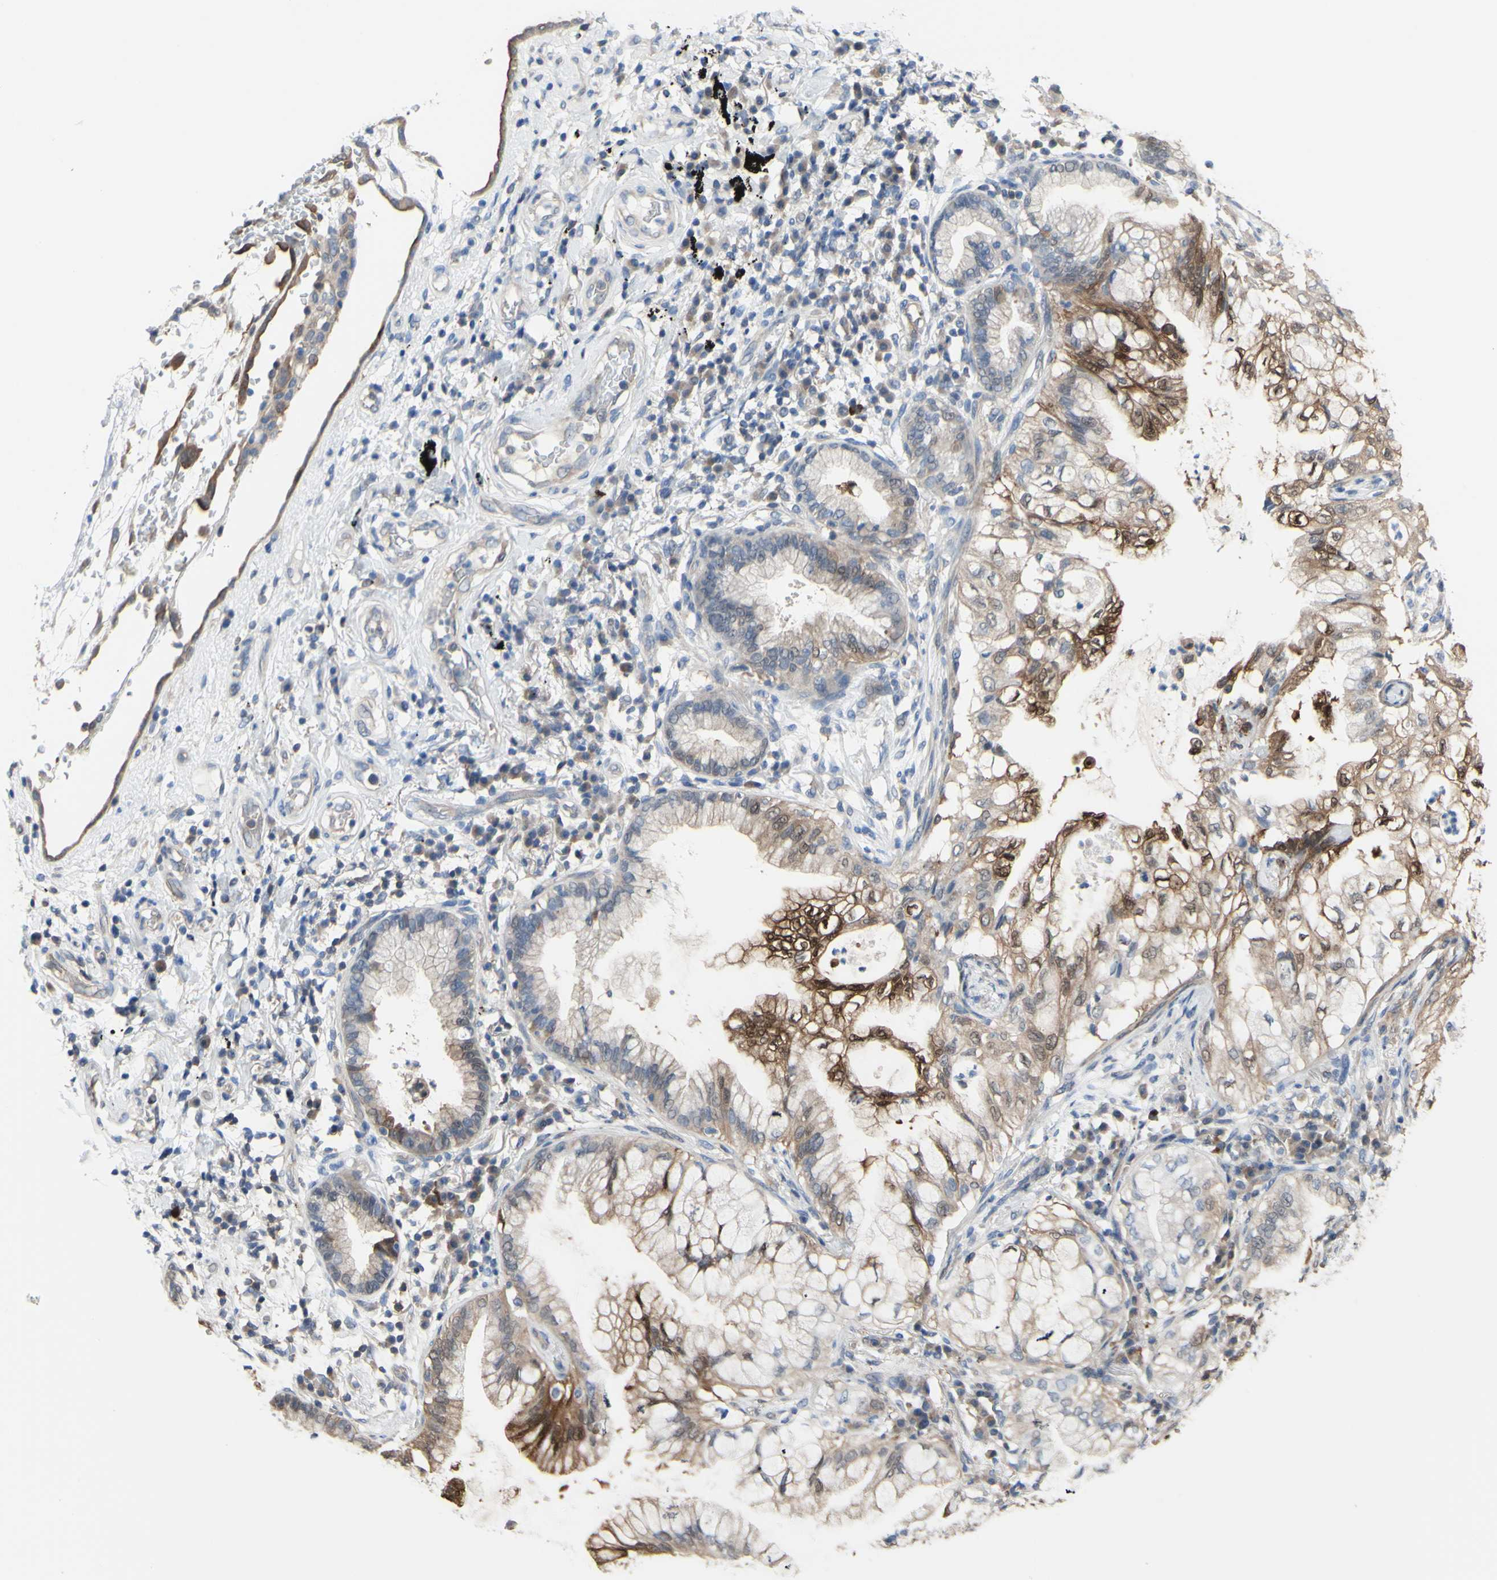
{"staining": {"intensity": "moderate", "quantity": ">75%", "location": "cytoplasmic/membranous"}, "tissue": "lung cancer", "cell_type": "Tumor cells", "image_type": "cancer", "snomed": [{"axis": "morphology", "description": "Adenocarcinoma, NOS"}, {"axis": "topography", "description": "Lung"}], "caption": "Brown immunohistochemical staining in human adenocarcinoma (lung) demonstrates moderate cytoplasmic/membranous staining in about >75% of tumor cells.", "gene": "UPK3B", "patient": {"sex": "female", "age": 70}}